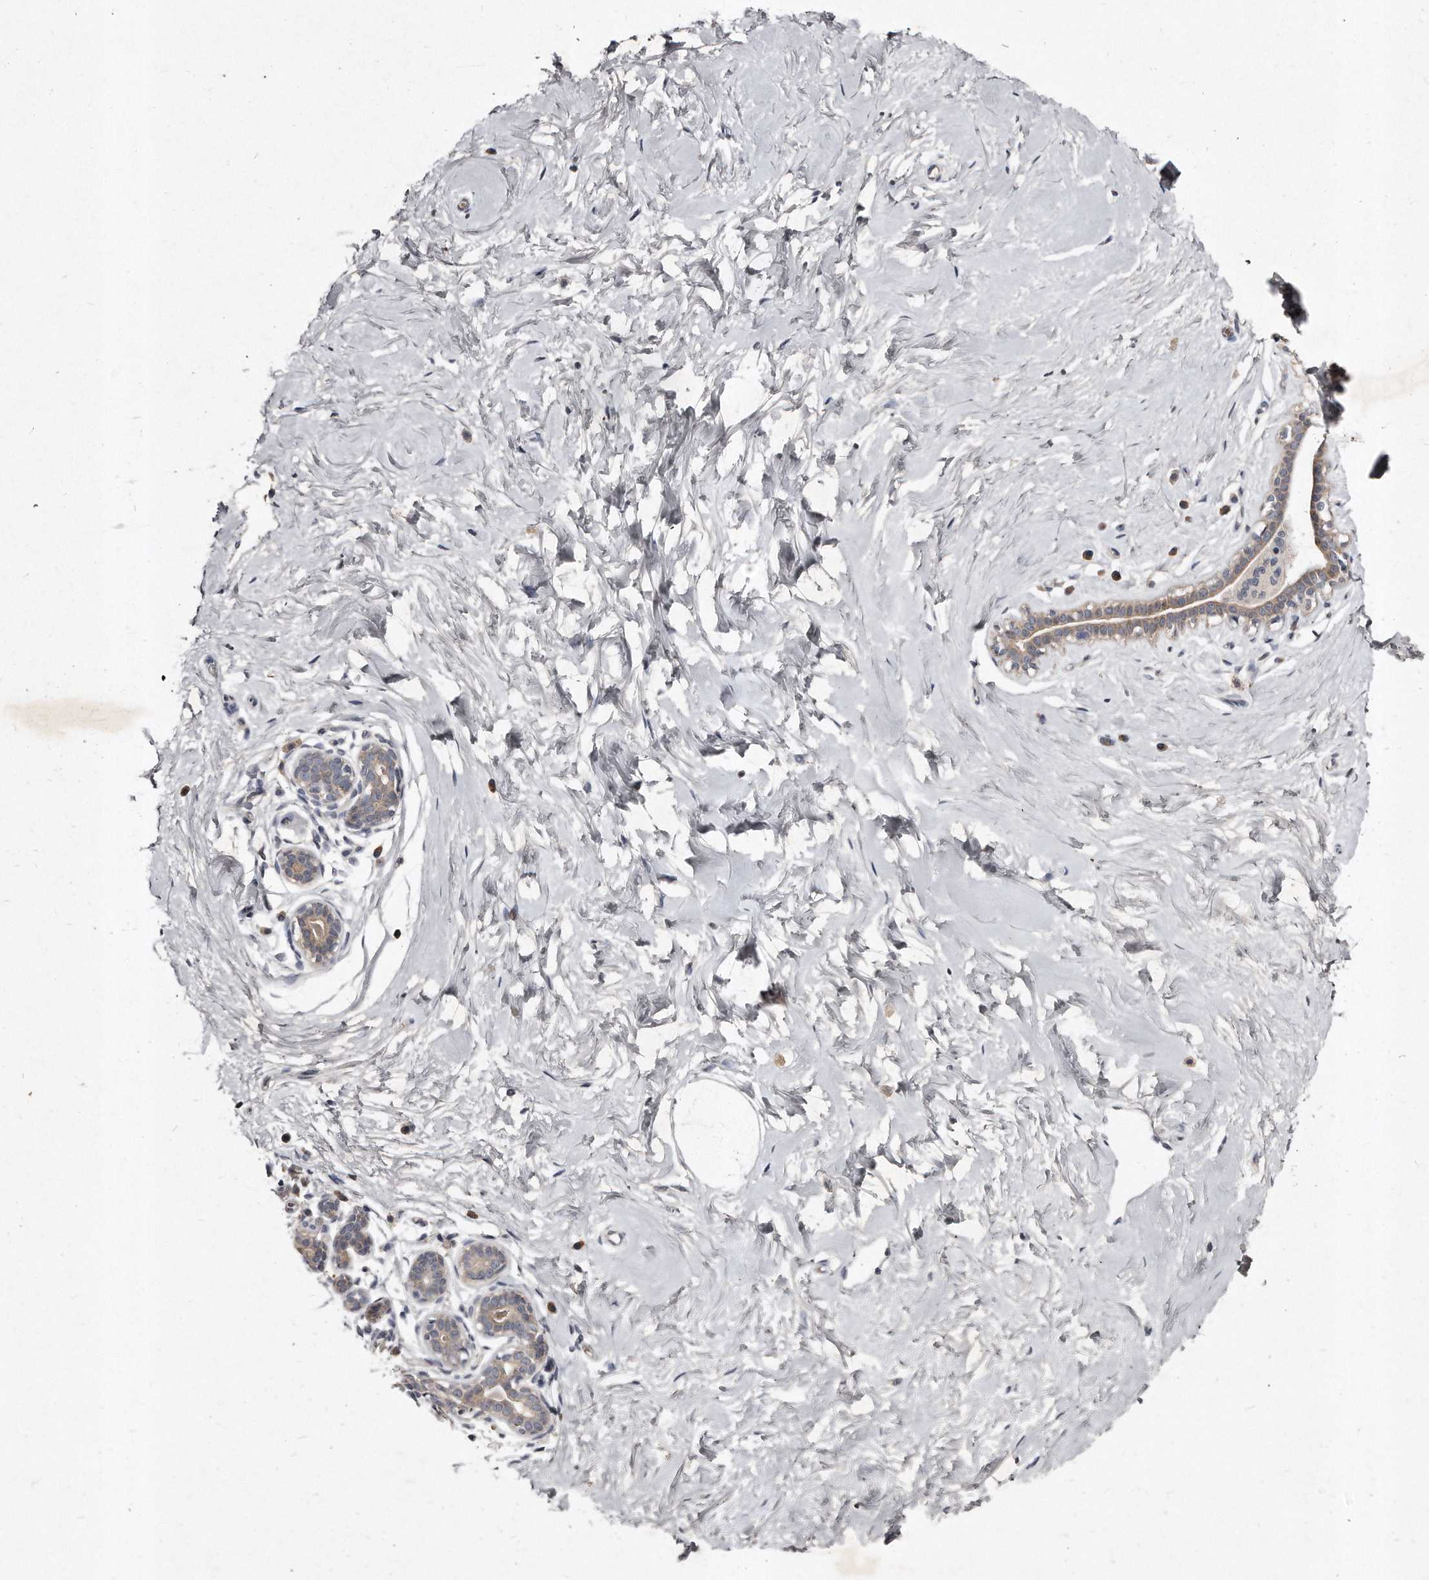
{"staining": {"intensity": "negative", "quantity": "none", "location": "none"}, "tissue": "breast", "cell_type": "Adipocytes", "image_type": "normal", "snomed": [{"axis": "morphology", "description": "Normal tissue, NOS"}, {"axis": "morphology", "description": "Adenoma, NOS"}, {"axis": "topography", "description": "Breast"}], "caption": "This is a image of IHC staining of normal breast, which shows no staining in adipocytes.", "gene": "TECR", "patient": {"sex": "female", "age": 23}}